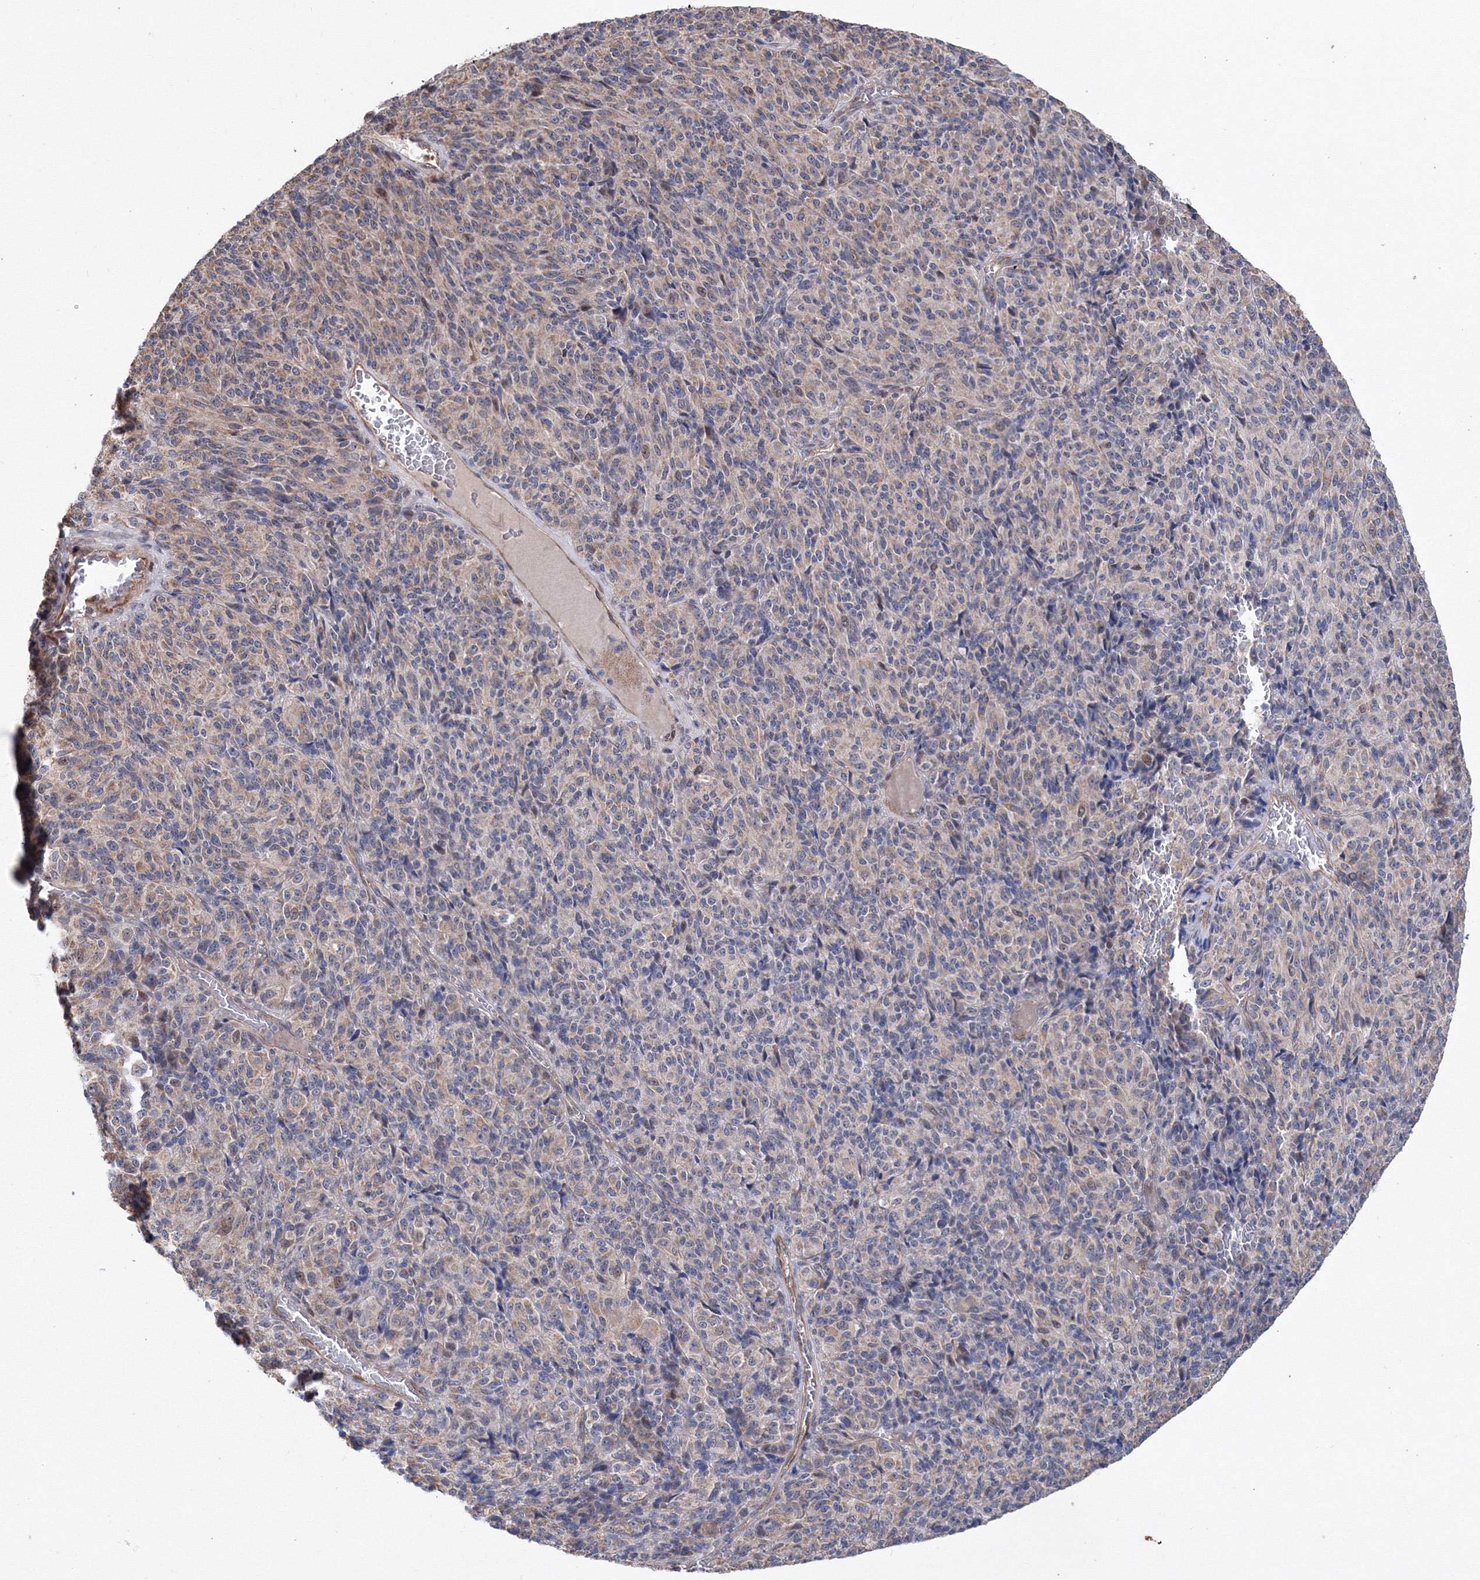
{"staining": {"intensity": "negative", "quantity": "none", "location": "none"}, "tissue": "melanoma", "cell_type": "Tumor cells", "image_type": "cancer", "snomed": [{"axis": "morphology", "description": "Malignant melanoma, Metastatic site"}, {"axis": "topography", "description": "Brain"}], "caption": "This histopathology image is of melanoma stained with IHC to label a protein in brown with the nuclei are counter-stained blue. There is no staining in tumor cells.", "gene": "PPP2R2B", "patient": {"sex": "female", "age": 56}}